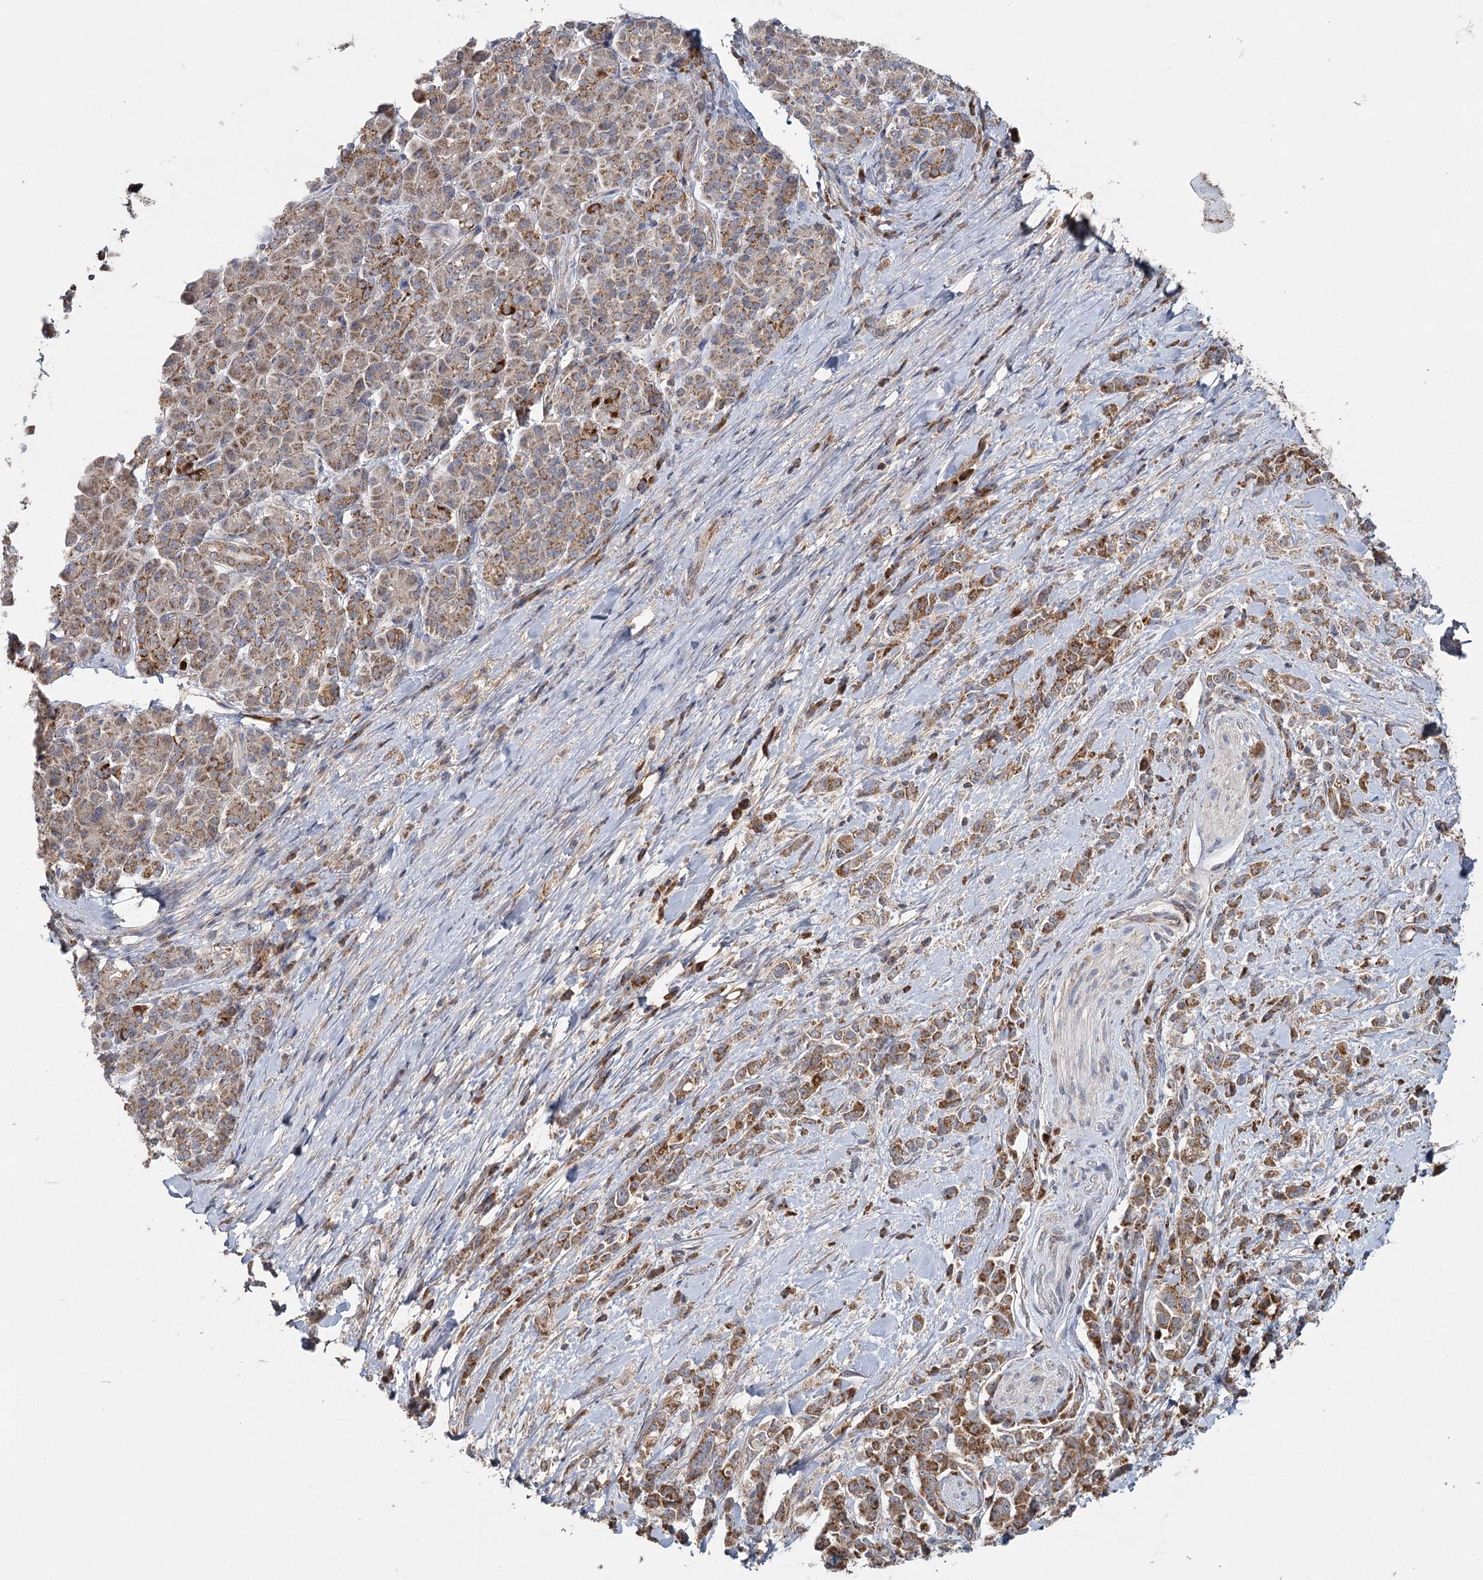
{"staining": {"intensity": "moderate", "quantity": ">75%", "location": "cytoplasmic/membranous"}, "tissue": "pancreatic cancer", "cell_type": "Tumor cells", "image_type": "cancer", "snomed": [{"axis": "morphology", "description": "Normal tissue, NOS"}, {"axis": "morphology", "description": "Adenocarcinoma, NOS"}, {"axis": "topography", "description": "Pancreas"}], "caption": "An immunohistochemistry (IHC) photomicrograph of tumor tissue is shown. Protein staining in brown labels moderate cytoplasmic/membranous positivity in pancreatic cancer (adenocarcinoma) within tumor cells. (IHC, brightfield microscopy, high magnification).", "gene": "MRPL44", "patient": {"sex": "female", "age": 64}}